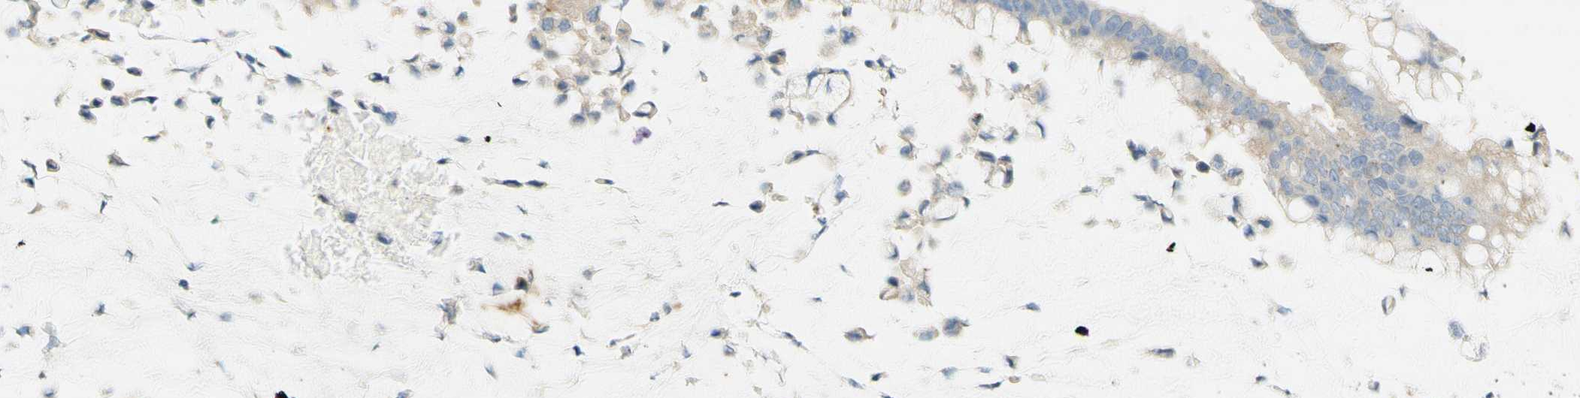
{"staining": {"intensity": "weak", "quantity": "25%-75%", "location": "cytoplasmic/membranous"}, "tissue": "pancreatic cancer", "cell_type": "Tumor cells", "image_type": "cancer", "snomed": [{"axis": "morphology", "description": "Adenocarcinoma, NOS"}, {"axis": "topography", "description": "Pancreas"}], "caption": "This photomicrograph exhibits immunohistochemistry staining of adenocarcinoma (pancreatic), with low weak cytoplasmic/membranous staining in about 25%-75% of tumor cells.", "gene": "DYNC1H1", "patient": {"sex": "male", "age": 41}}